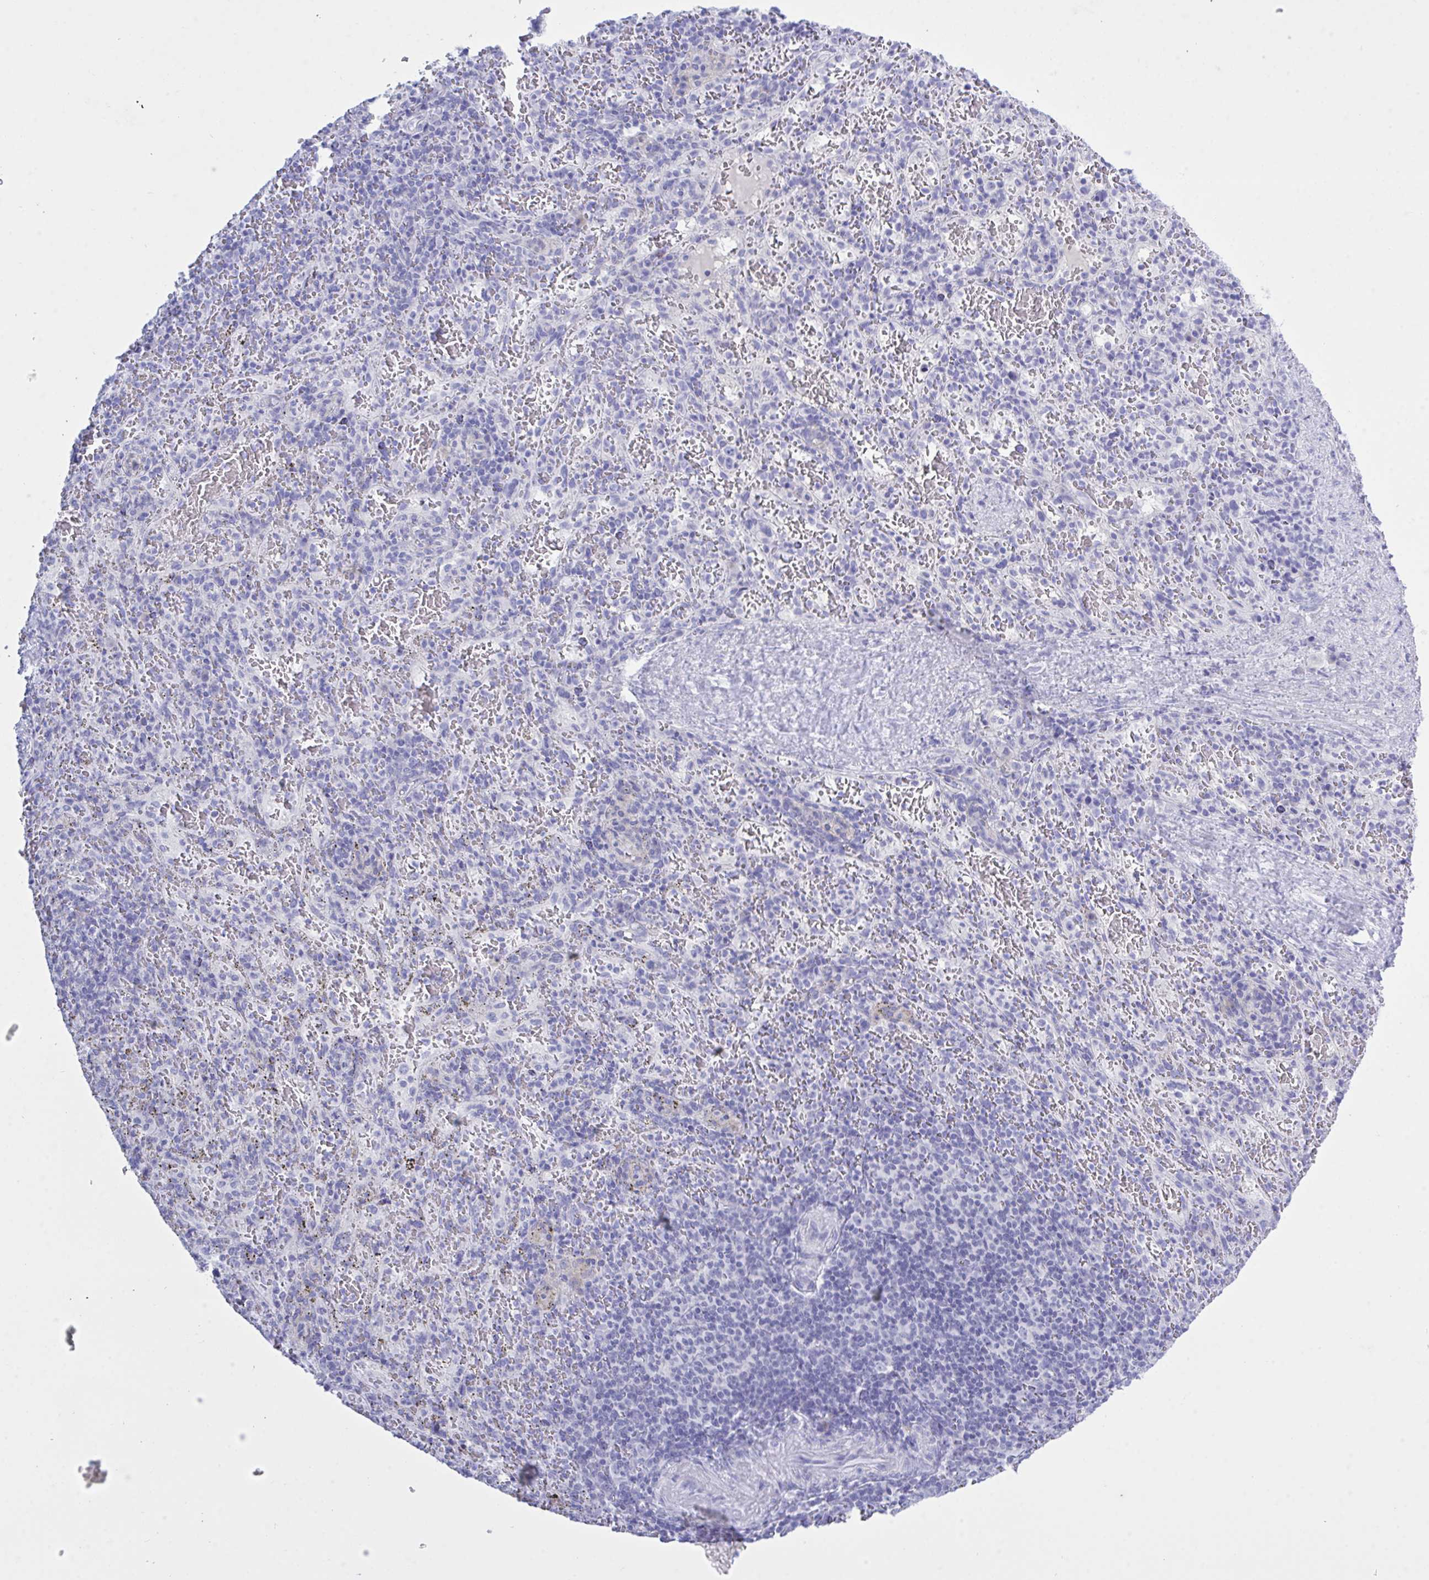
{"staining": {"intensity": "negative", "quantity": "none", "location": "none"}, "tissue": "spleen", "cell_type": "Cells in red pulp", "image_type": "normal", "snomed": [{"axis": "morphology", "description": "Normal tissue, NOS"}, {"axis": "topography", "description": "Spleen"}], "caption": "The immunohistochemistry histopathology image has no significant positivity in cells in red pulp of spleen.", "gene": "GLB1L2", "patient": {"sex": "male", "age": 57}}